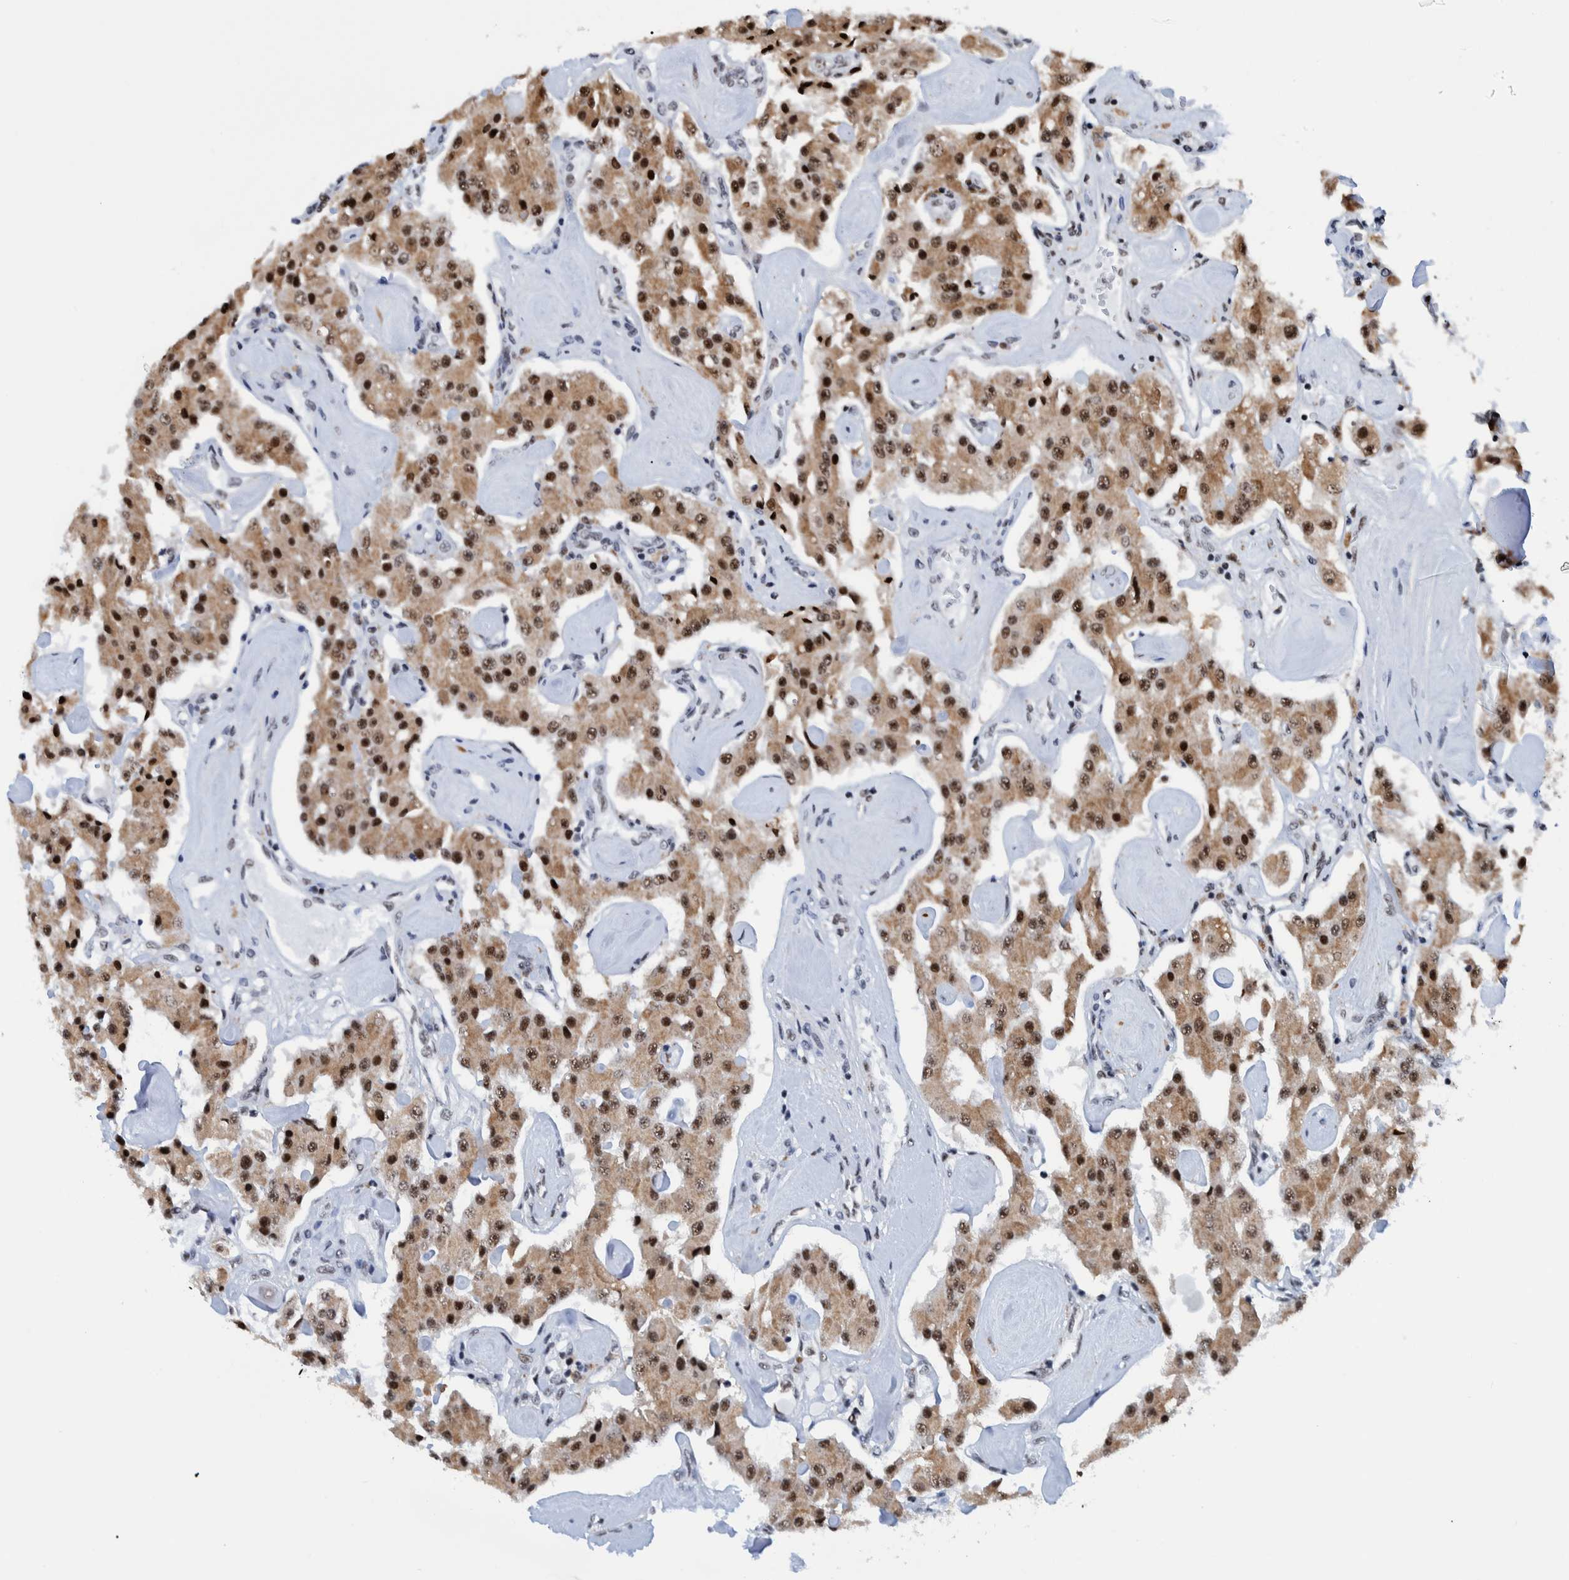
{"staining": {"intensity": "strong", "quantity": ">75%", "location": "cytoplasmic/membranous,nuclear"}, "tissue": "carcinoid", "cell_type": "Tumor cells", "image_type": "cancer", "snomed": [{"axis": "morphology", "description": "Carcinoid, malignant, NOS"}, {"axis": "topography", "description": "Pancreas"}], "caption": "Malignant carcinoid stained with a protein marker demonstrates strong staining in tumor cells.", "gene": "EFTUD2", "patient": {"sex": "male", "age": 41}}